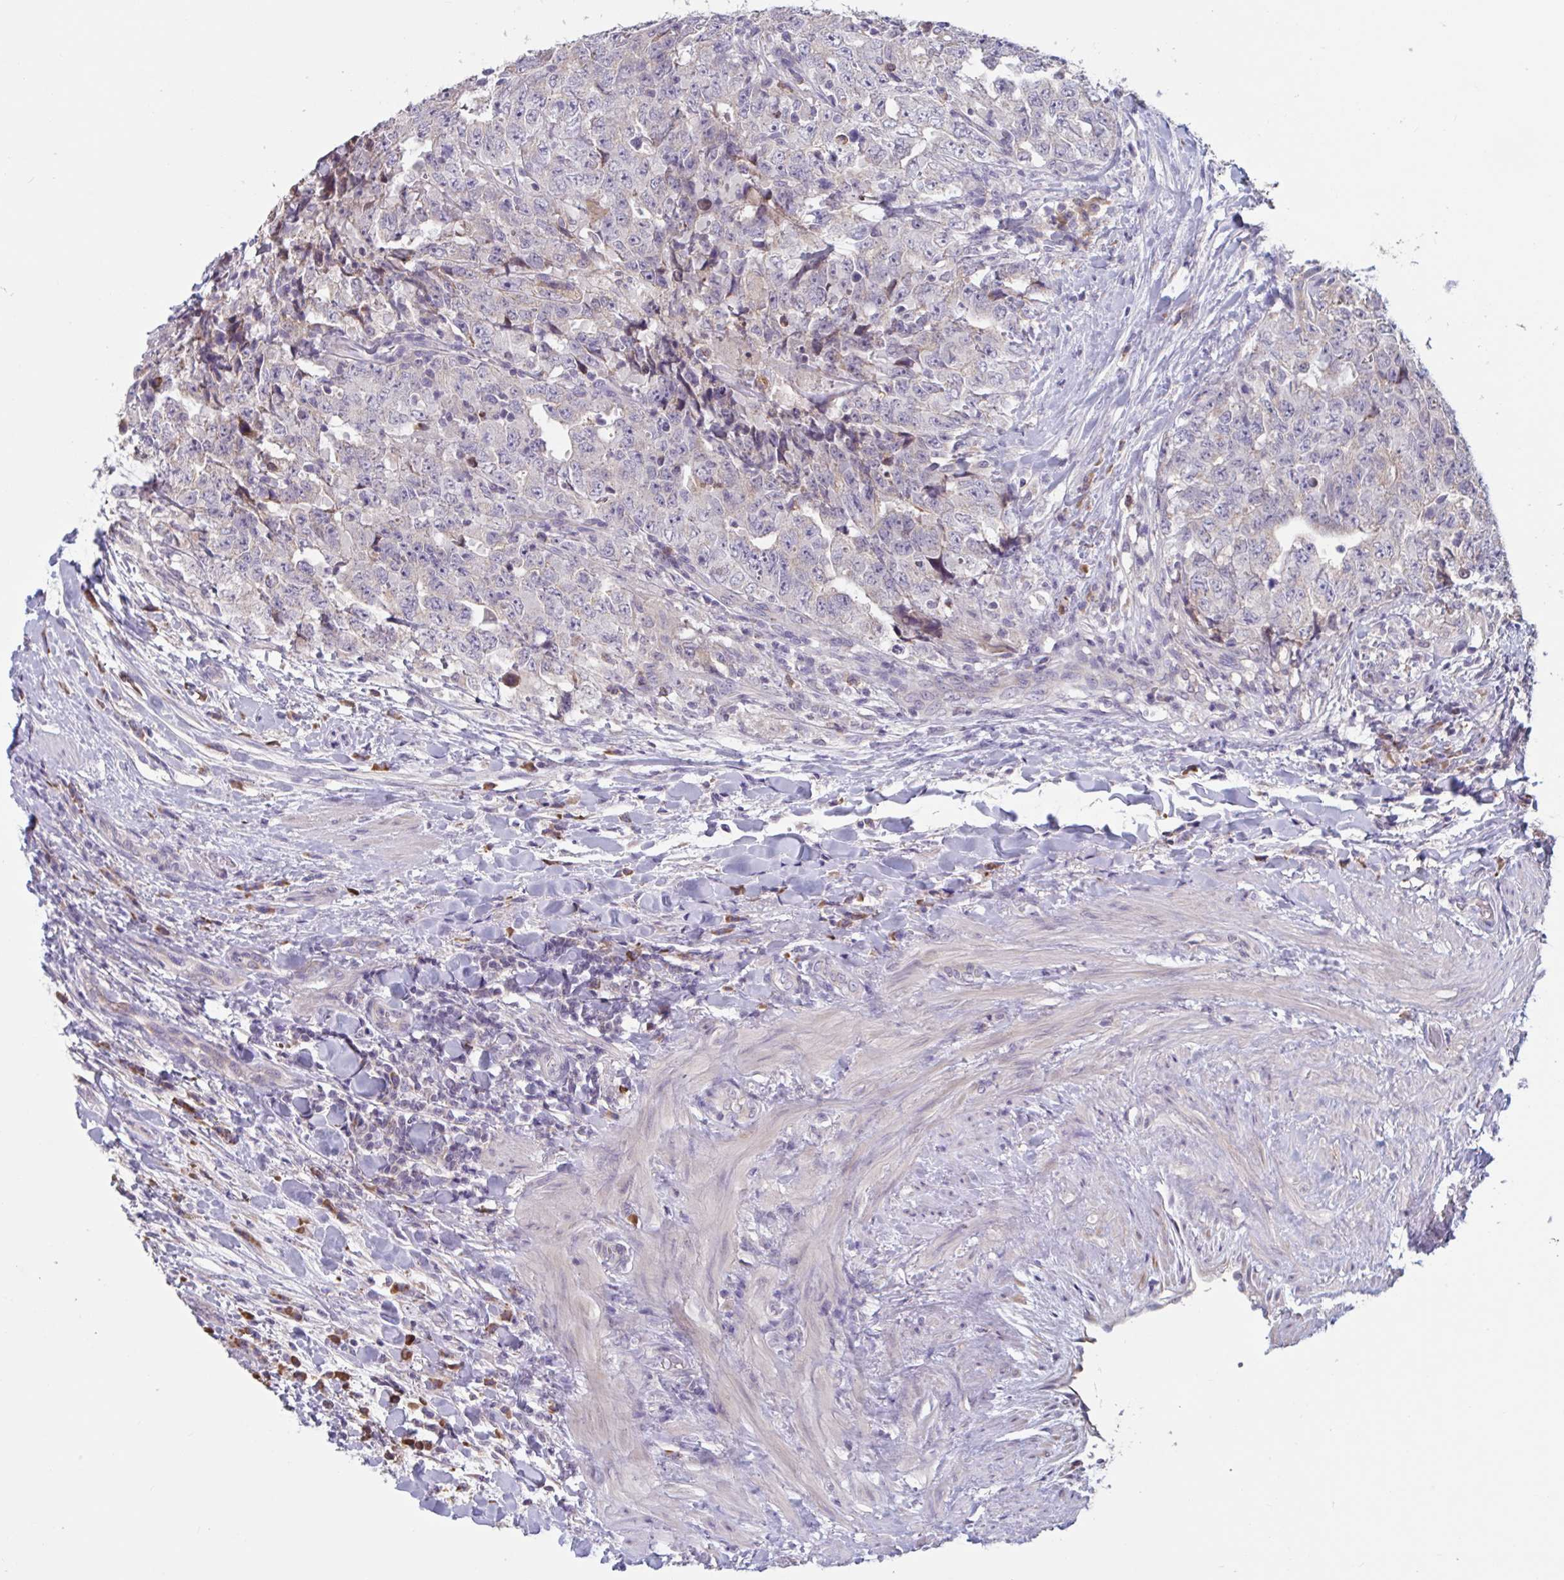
{"staining": {"intensity": "negative", "quantity": "none", "location": "none"}, "tissue": "testis cancer", "cell_type": "Tumor cells", "image_type": "cancer", "snomed": [{"axis": "morphology", "description": "Carcinoma, Embryonal, NOS"}, {"axis": "topography", "description": "Testis"}], "caption": "High power microscopy micrograph of an immunohistochemistry (IHC) histopathology image of testis embryonal carcinoma, revealing no significant staining in tumor cells.", "gene": "CD1E", "patient": {"sex": "male", "age": 24}}